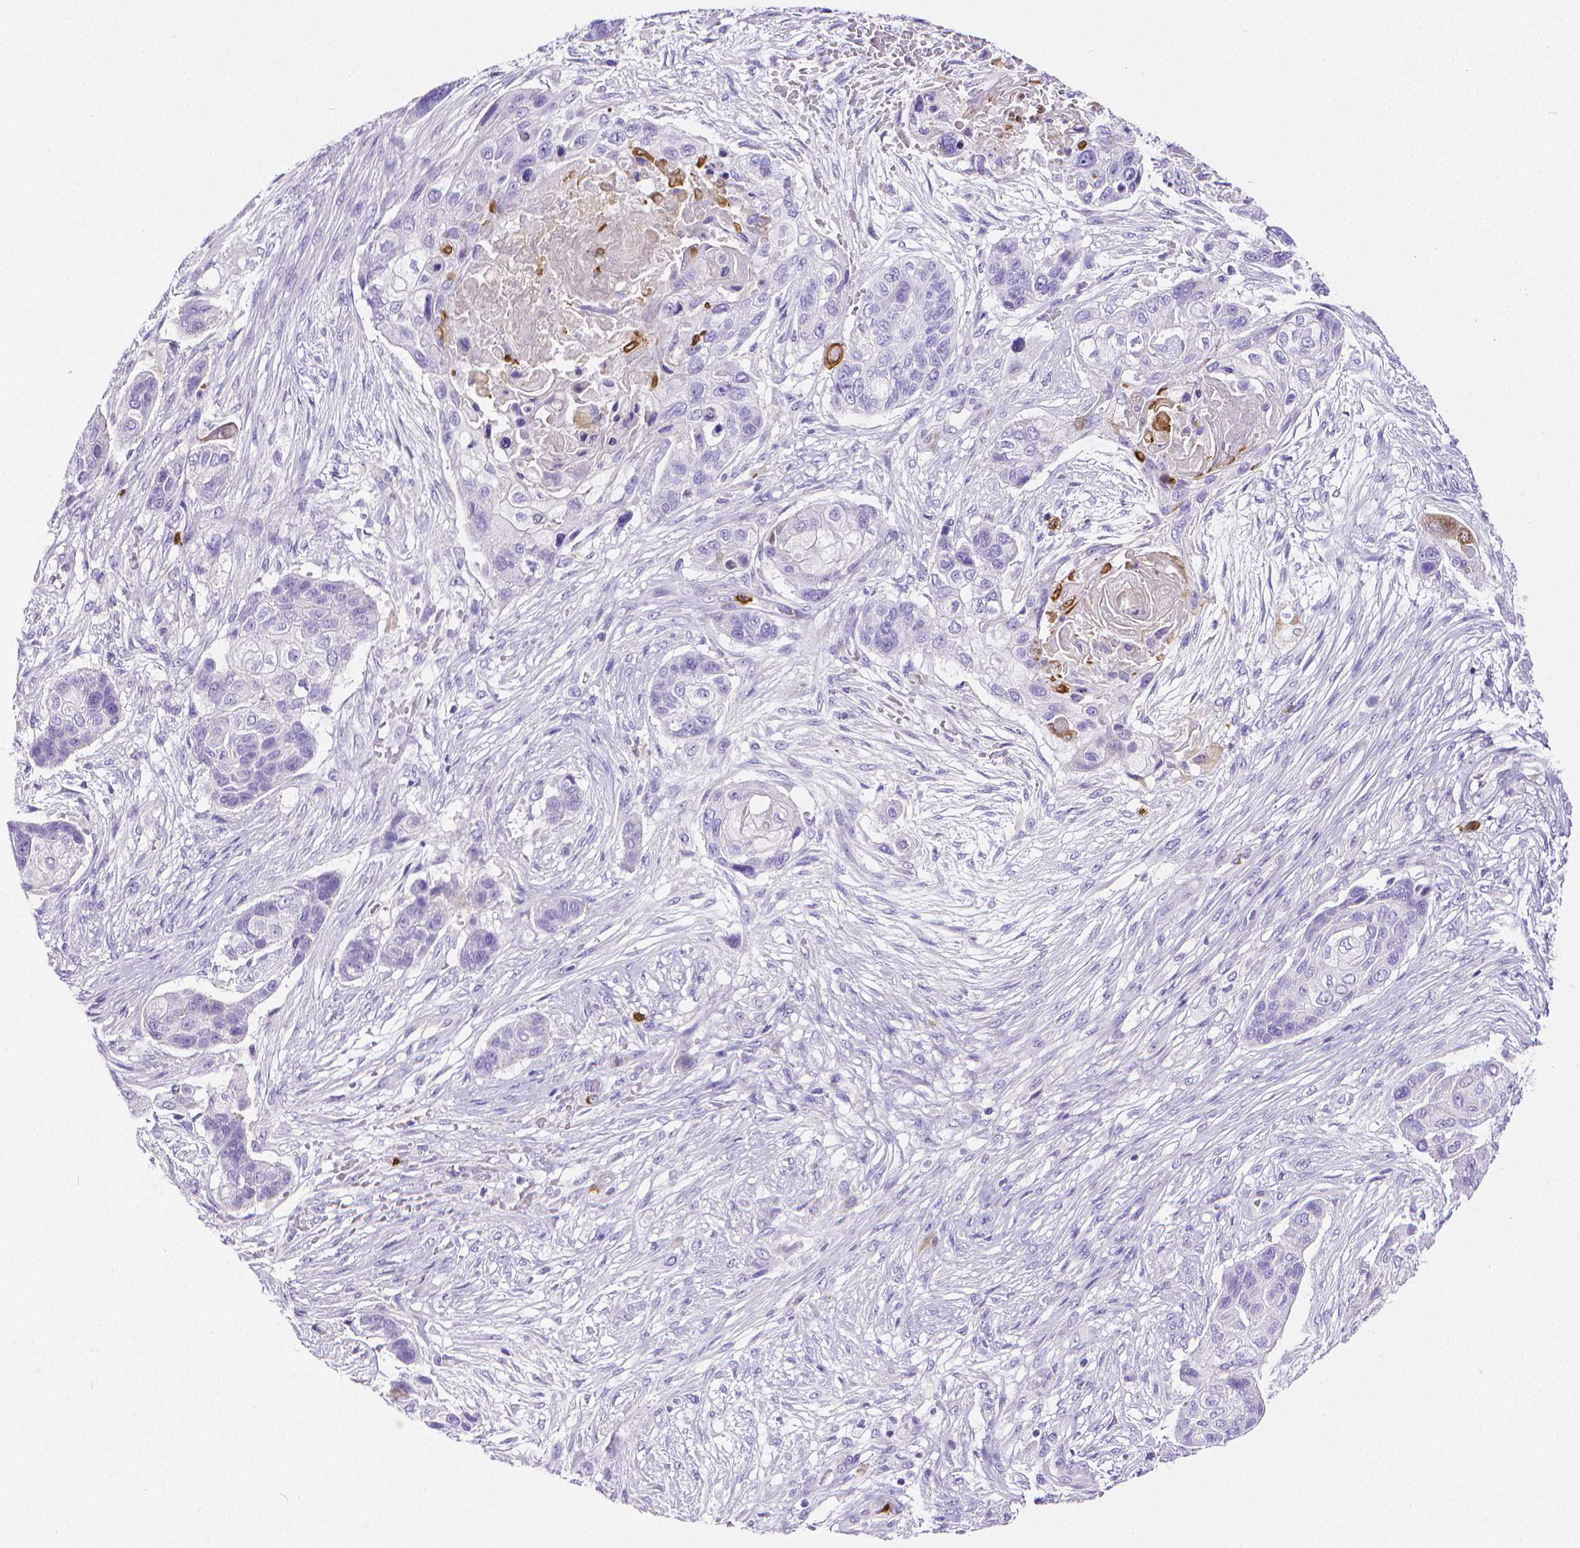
{"staining": {"intensity": "negative", "quantity": "none", "location": "none"}, "tissue": "lung cancer", "cell_type": "Tumor cells", "image_type": "cancer", "snomed": [{"axis": "morphology", "description": "Squamous cell carcinoma, NOS"}, {"axis": "topography", "description": "Lung"}], "caption": "Immunohistochemistry (IHC) micrograph of human lung squamous cell carcinoma stained for a protein (brown), which displays no staining in tumor cells.", "gene": "MMP9", "patient": {"sex": "male", "age": 69}}